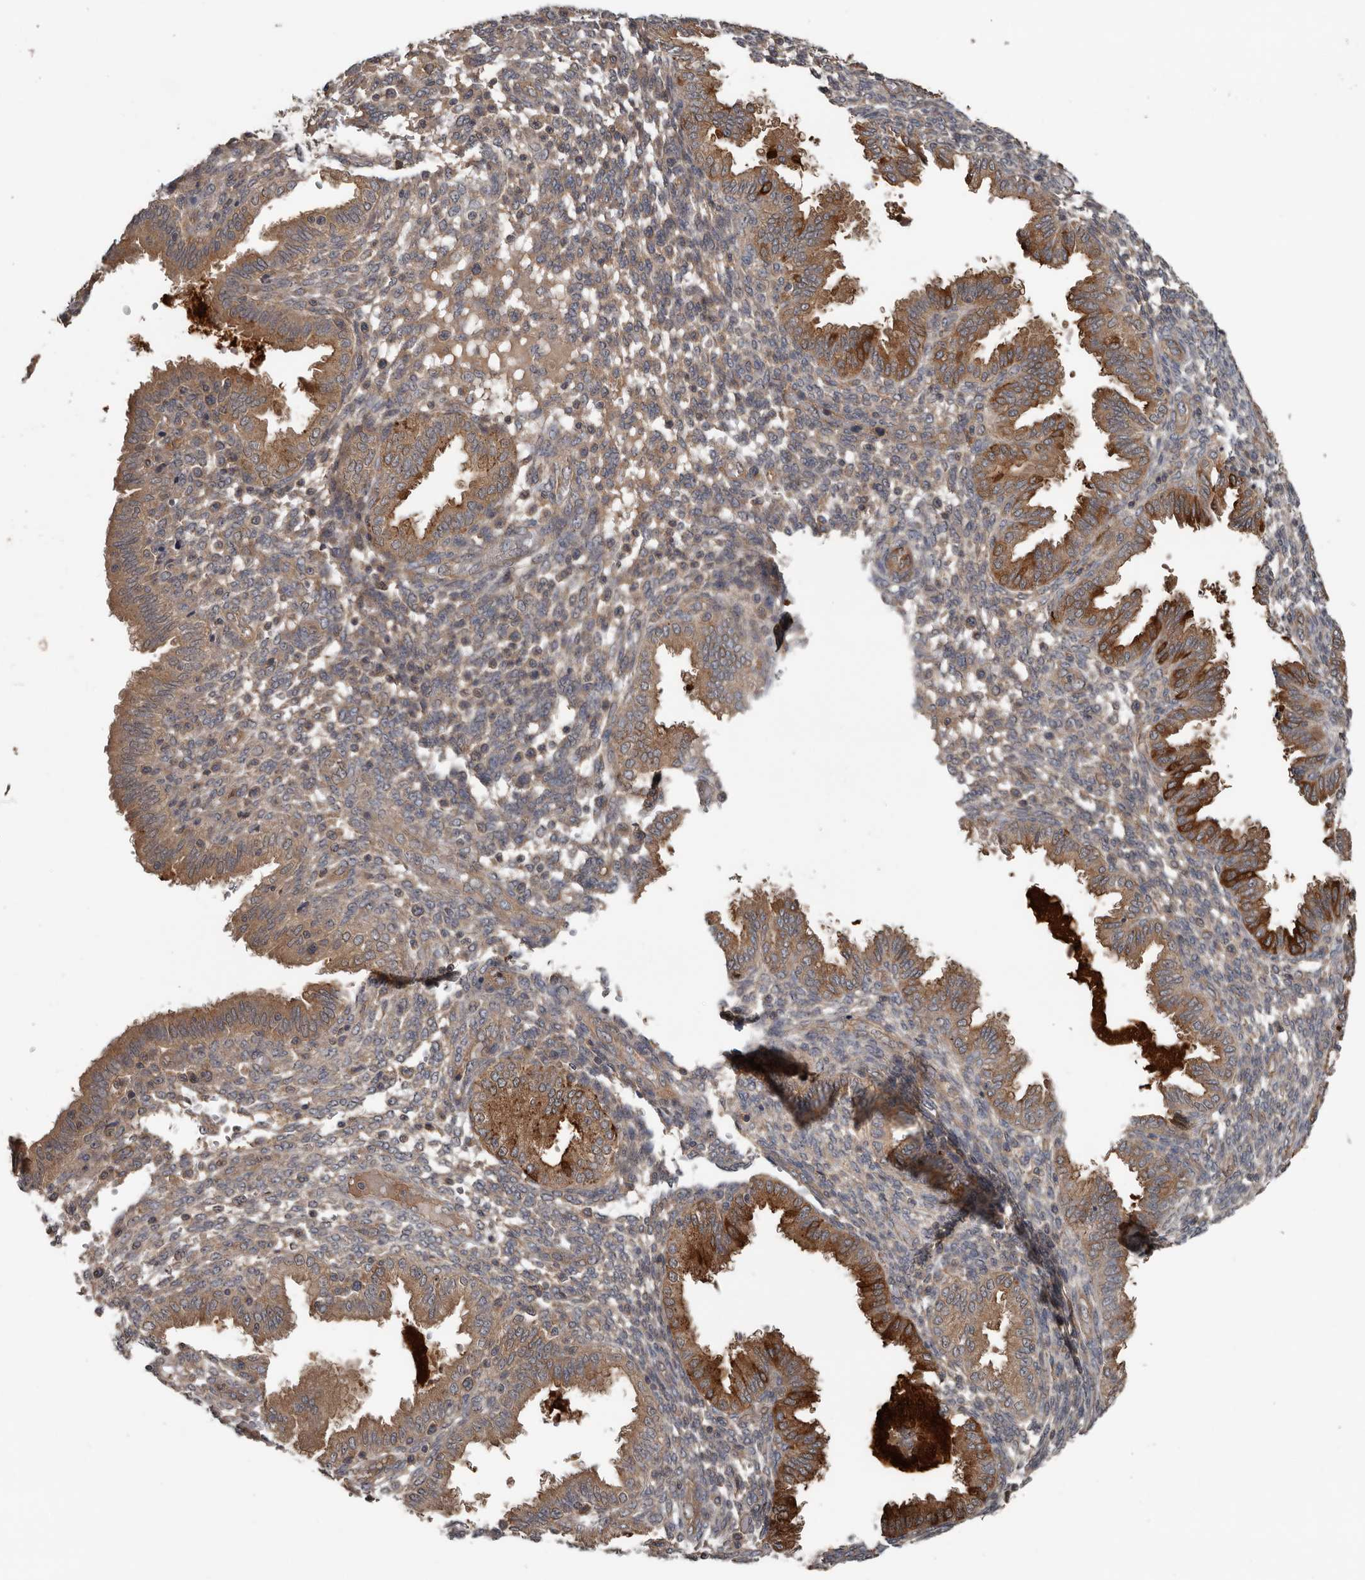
{"staining": {"intensity": "weak", "quantity": "<25%", "location": "cytoplasmic/membranous"}, "tissue": "endometrium", "cell_type": "Cells in endometrial stroma", "image_type": "normal", "snomed": [{"axis": "morphology", "description": "Normal tissue, NOS"}, {"axis": "topography", "description": "Endometrium"}], "caption": "A micrograph of human endometrium is negative for staining in cells in endometrial stroma. (DAB immunohistochemistry, high magnification).", "gene": "DNAJB4", "patient": {"sex": "female", "age": 33}}